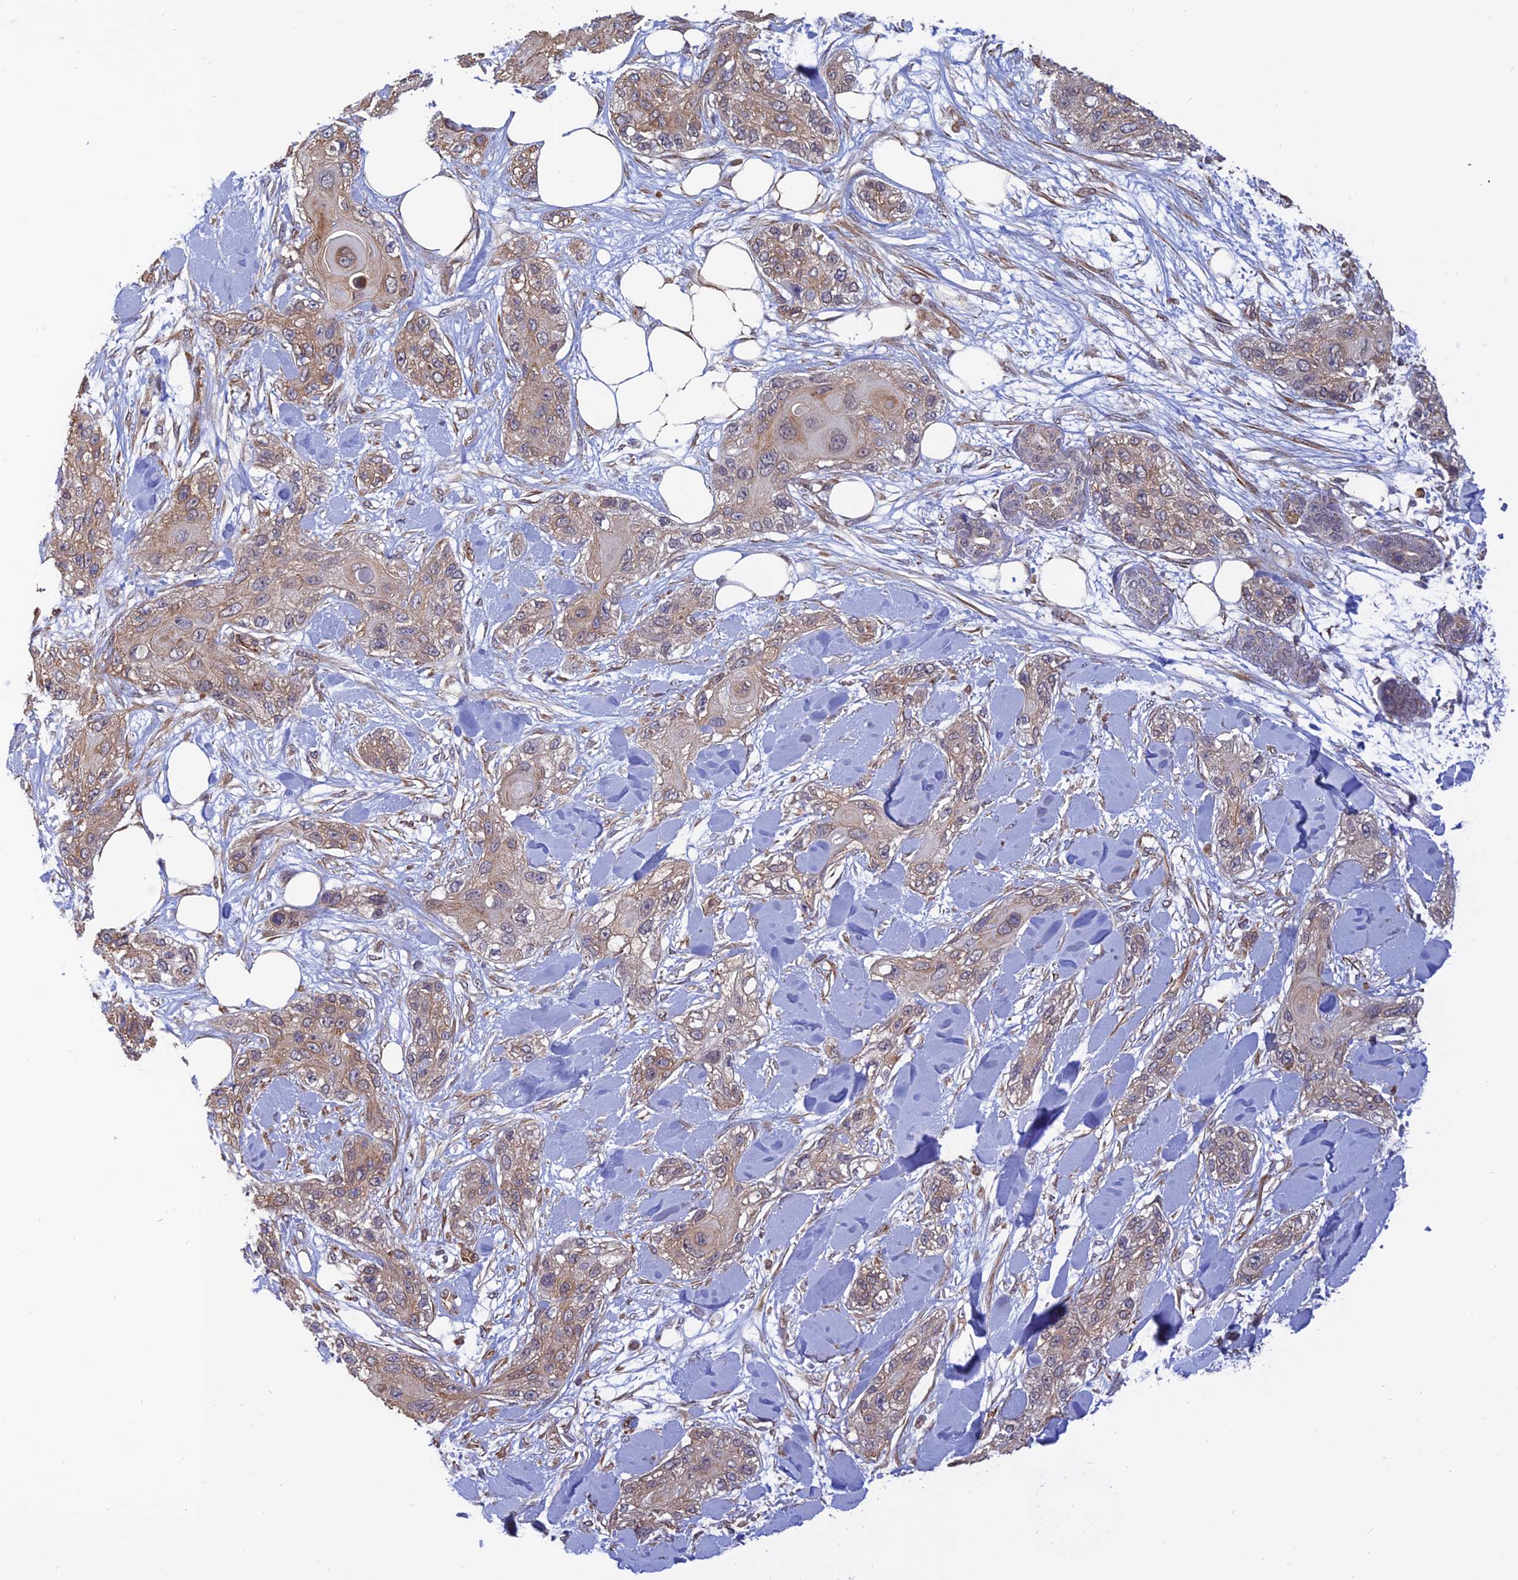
{"staining": {"intensity": "weak", "quantity": ">75%", "location": "cytoplasmic/membranous"}, "tissue": "skin cancer", "cell_type": "Tumor cells", "image_type": "cancer", "snomed": [{"axis": "morphology", "description": "Normal tissue, NOS"}, {"axis": "morphology", "description": "Squamous cell carcinoma, NOS"}, {"axis": "topography", "description": "Skin"}], "caption": "Immunohistochemistry photomicrograph of skin squamous cell carcinoma stained for a protein (brown), which demonstrates low levels of weak cytoplasmic/membranous staining in approximately >75% of tumor cells.", "gene": "PAGR1", "patient": {"sex": "male", "age": 72}}